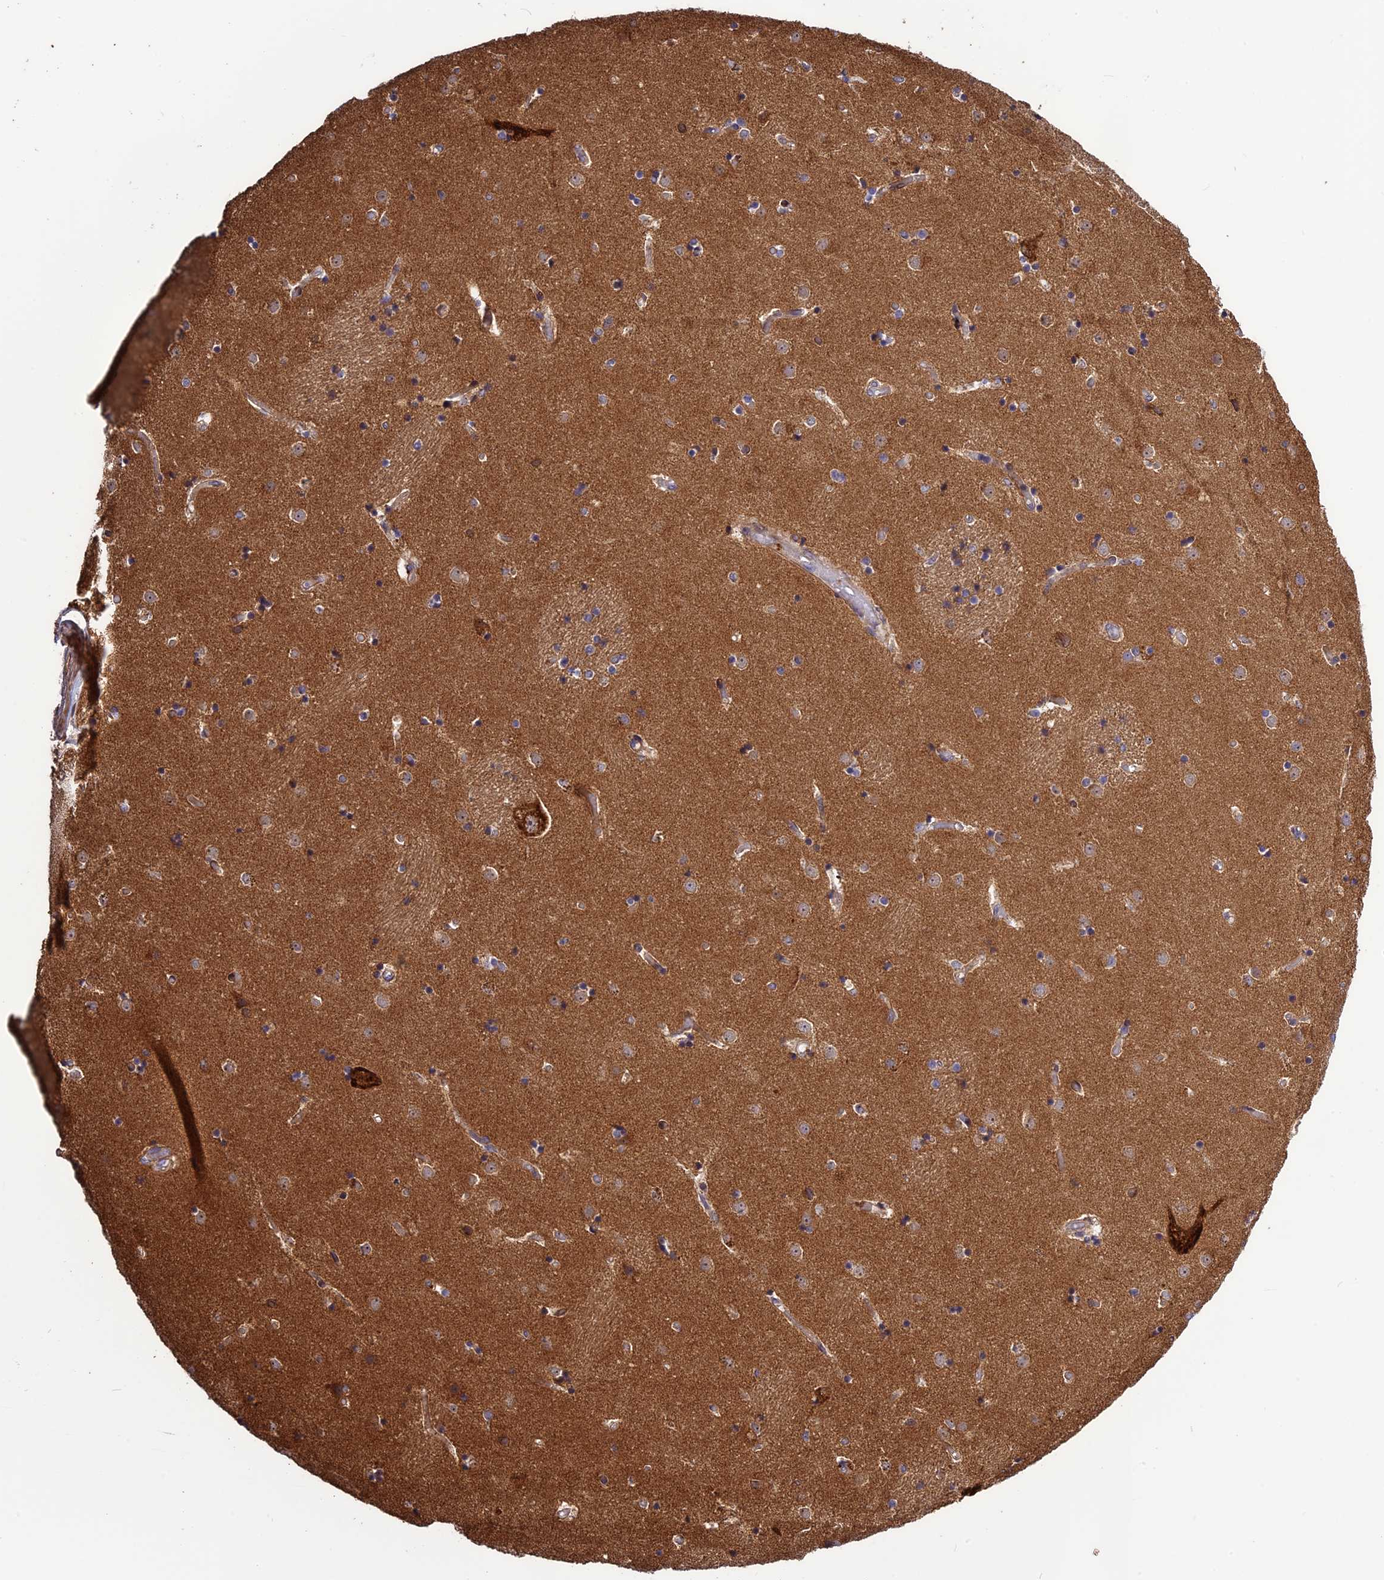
{"staining": {"intensity": "moderate", "quantity": "<25%", "location": "cytoplasmic/membranous"}, "tissue": "caudate", "cell_type": "Glial cells", "image_type": "normal", "snomed": [{"axis": "morphology", "description": "Normal tissue, NOS"}, {"axis": "topography", "description": "Lateral ventricle wall"}], "caption": "A micrograph showing moderate cytoplasmic/membranous expression in about <25% of glial cells in unremarkable caudate, as visualized by brown immunohistochemical staining.", "gene": "SPG21", "patient": {"sex": "female", "age": 52}}